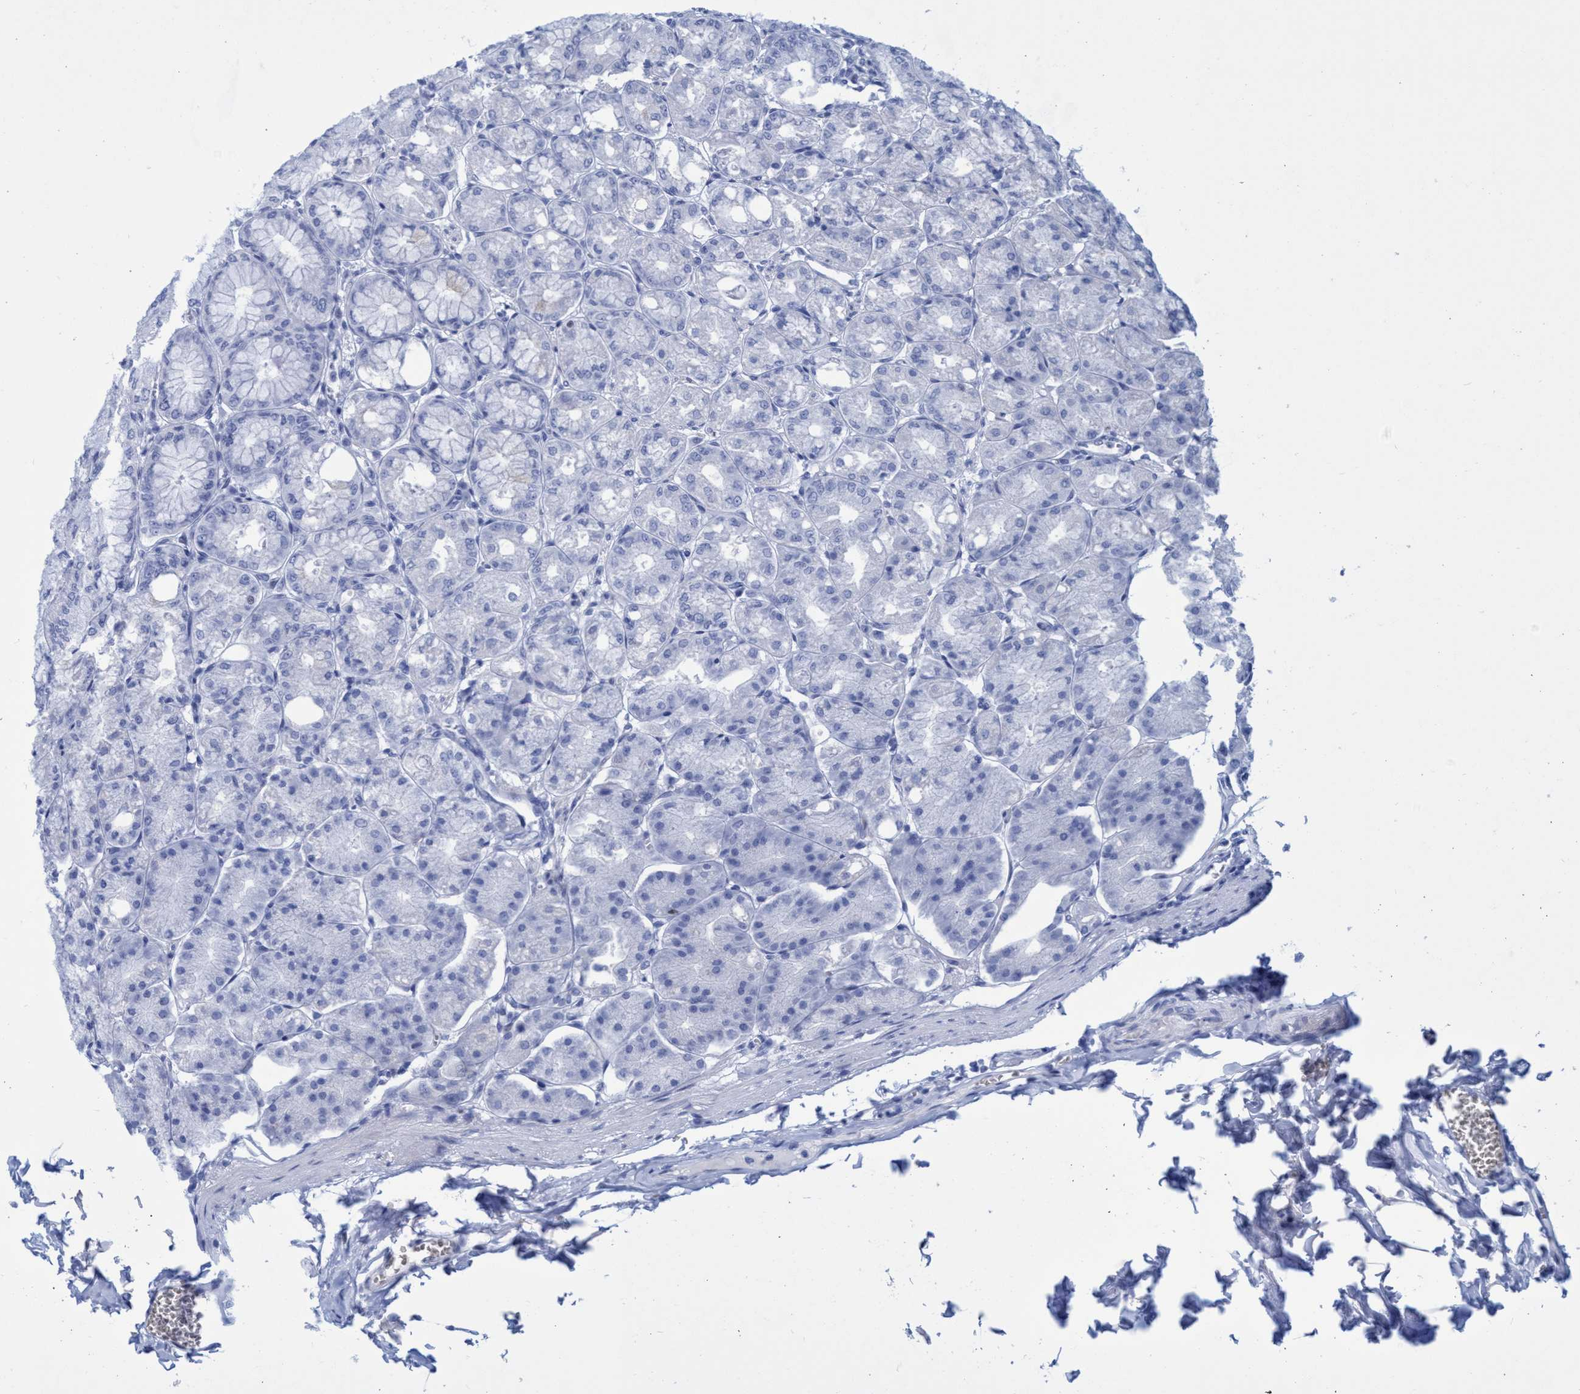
{"staining": {"intensity": "moderate", "quantity": "25%-75%", "location": "cytoplasmic/membranous"}, "tissue": "stomach", "cell_type": "Glandular cells", "image_type": "normal", "snomed": [{"axis": "morphology", "description": "Normal tissue, NOS"}, {"axis": "topography", "description": "Stomach, lower"}], "caption": "This is a micrograph of immunohistochemistry (IHC) staining of benign stomach, which shows moderate staining in the cytoplasmic/membranous of glandular cells.", "gene": "R3HCC1", "patient": {"sex": "male", "age": 71}}